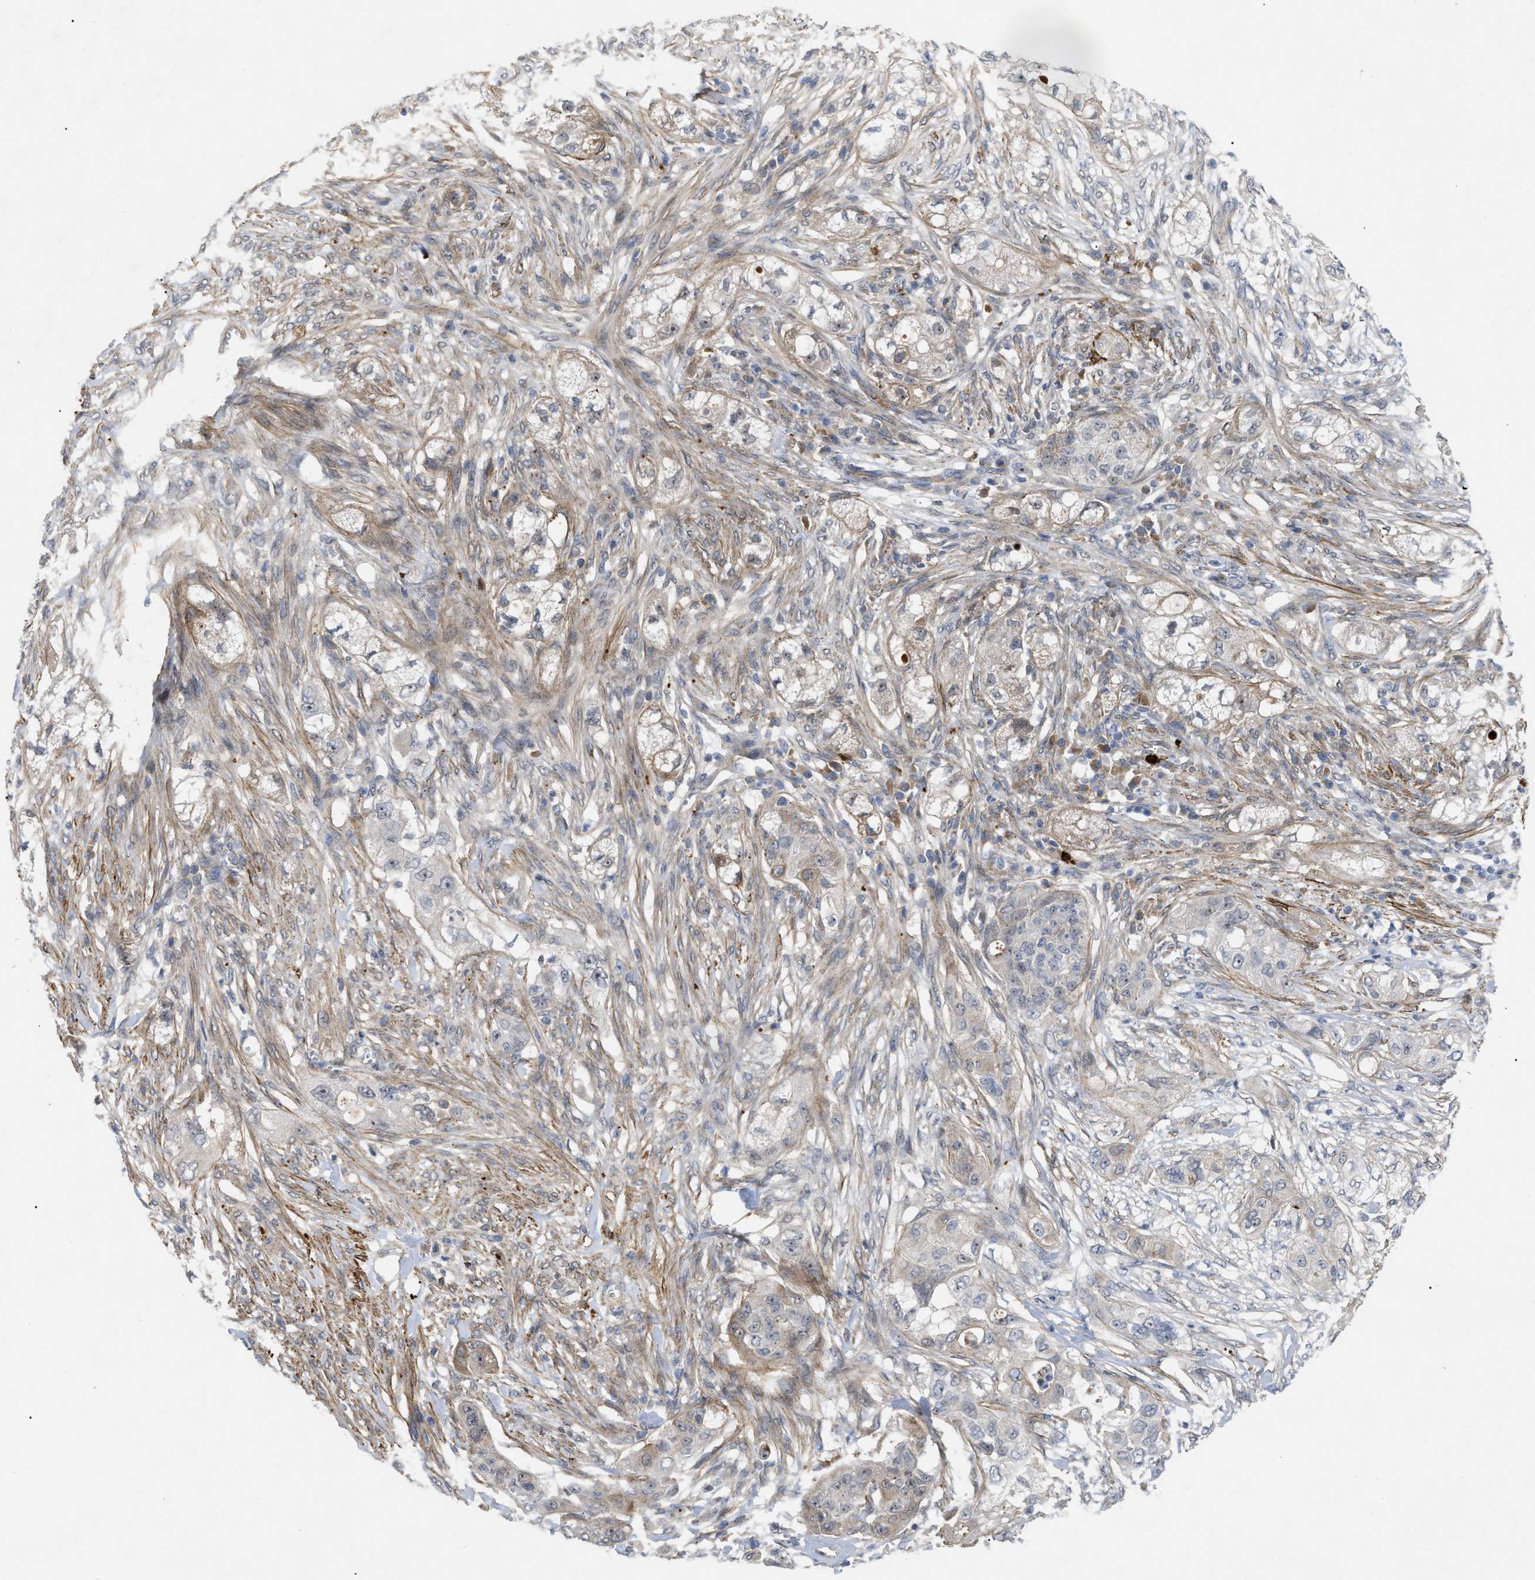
{"staining": {"intensity": "negative", "quantity": "none", "location": "none"}, "tissue": "pancreatic cancer", "cell_type": "Tumor cells", "image_type": "cancer", "snomed": [{"axis": "morphology", "description": "Adenocarcinoma, NOS"}, {"axis": "topography", "description": "Pancreas"}], "caption": "Tumor cells are negative for protein expression in human adenocarcinoma (pancreatic).", "gene": "ST6GALNAC6", "patient": {"sex": "female", "age": 78}}